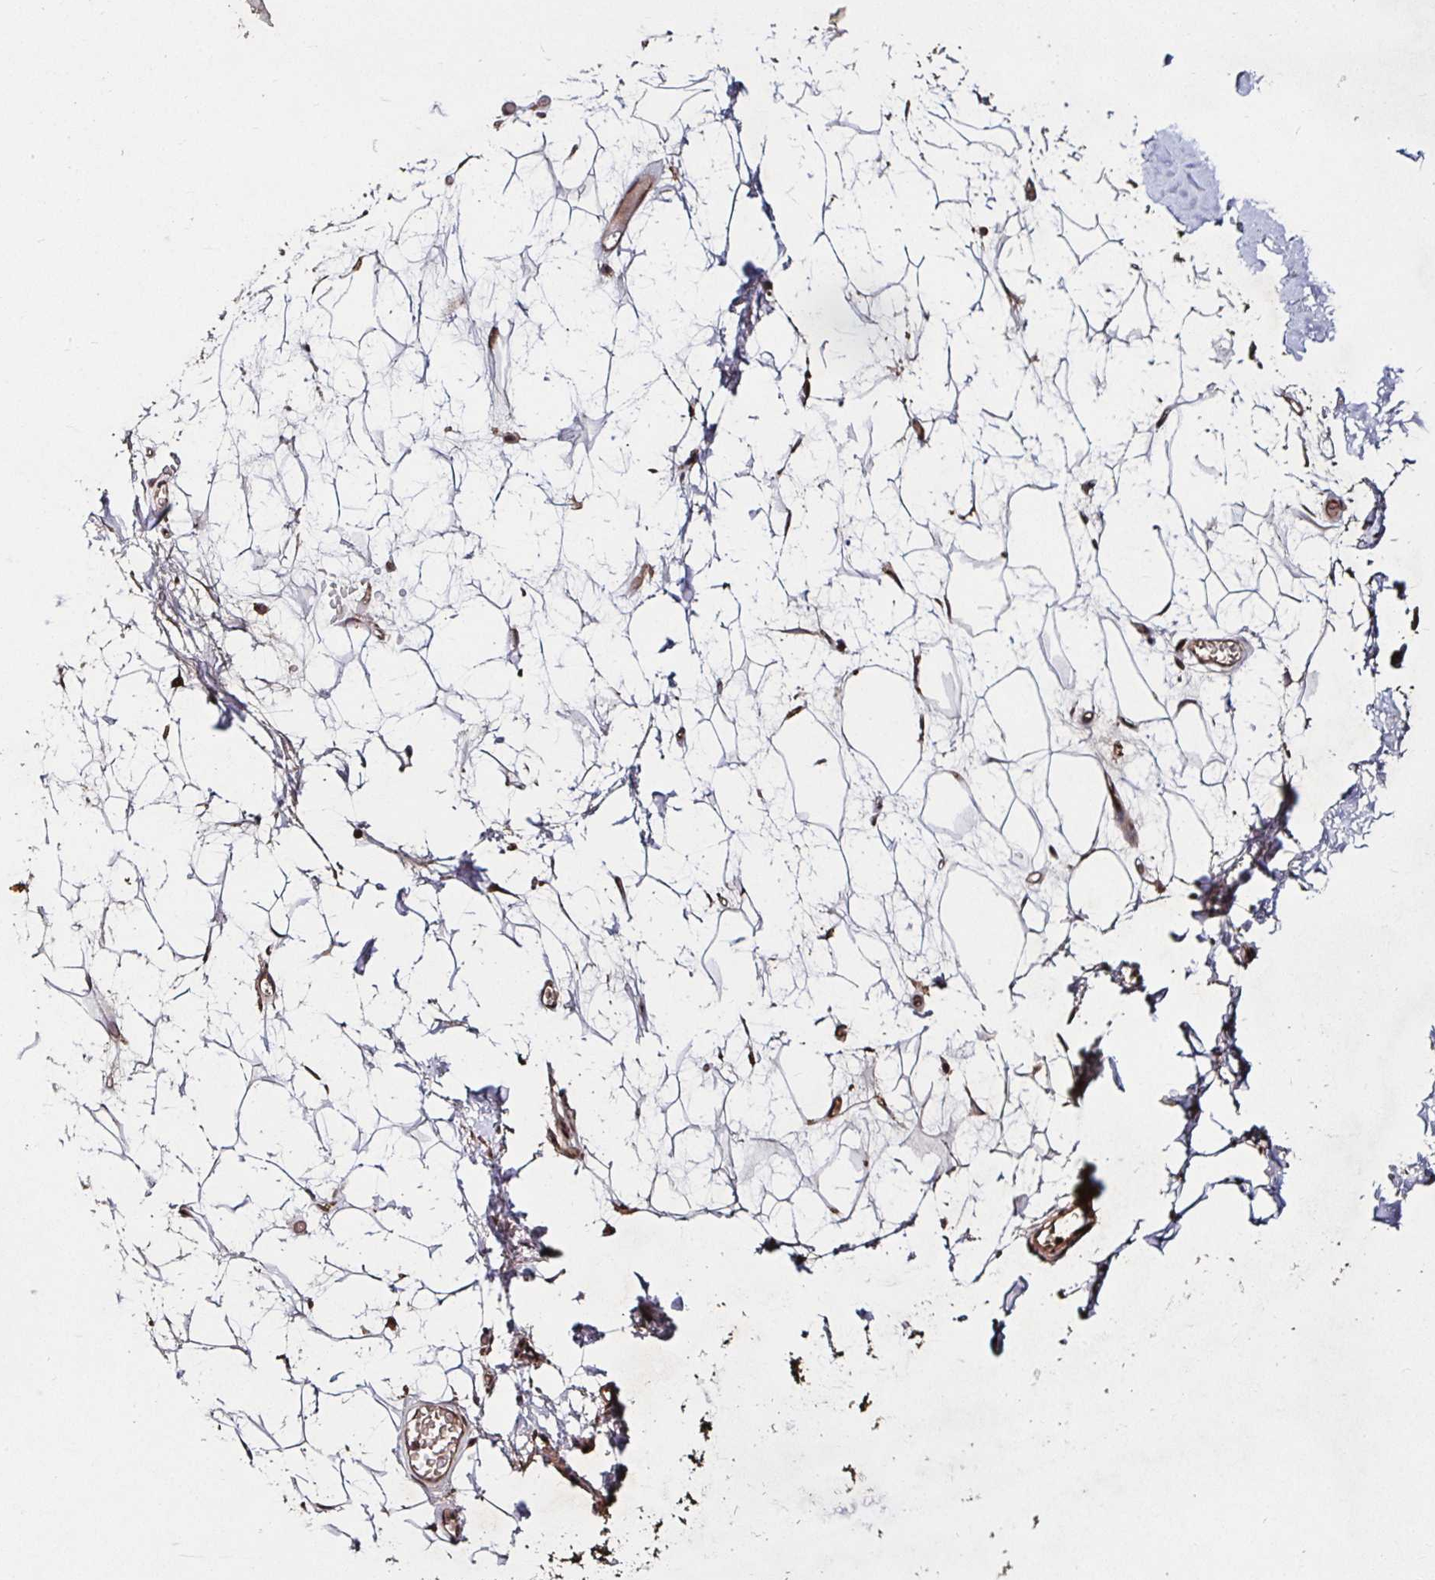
{"staining": {"intensity": "weak", "quantity": "25%-75%", "location": "cytoplasmic/membranous"}, "tissue": "adipose tissue", "cell_type": "Adipocytes", "image_type": "normal", "snomed": [{"axis": "morphology", "description": "Normal tissue, NOS"}, {"axis": "topography", "description": "Anal"}, {"axis": "topography", "description": "Peripheral nerve tissue"}], "caption": "Human adipose tissue stained with a brown dye reveals weak cytoplasmic/membranous positive positivity in approximately 25%-75% of adipocytes.", "gene": "SMYD3", "patient": {"sex": "male", "age": 78}}